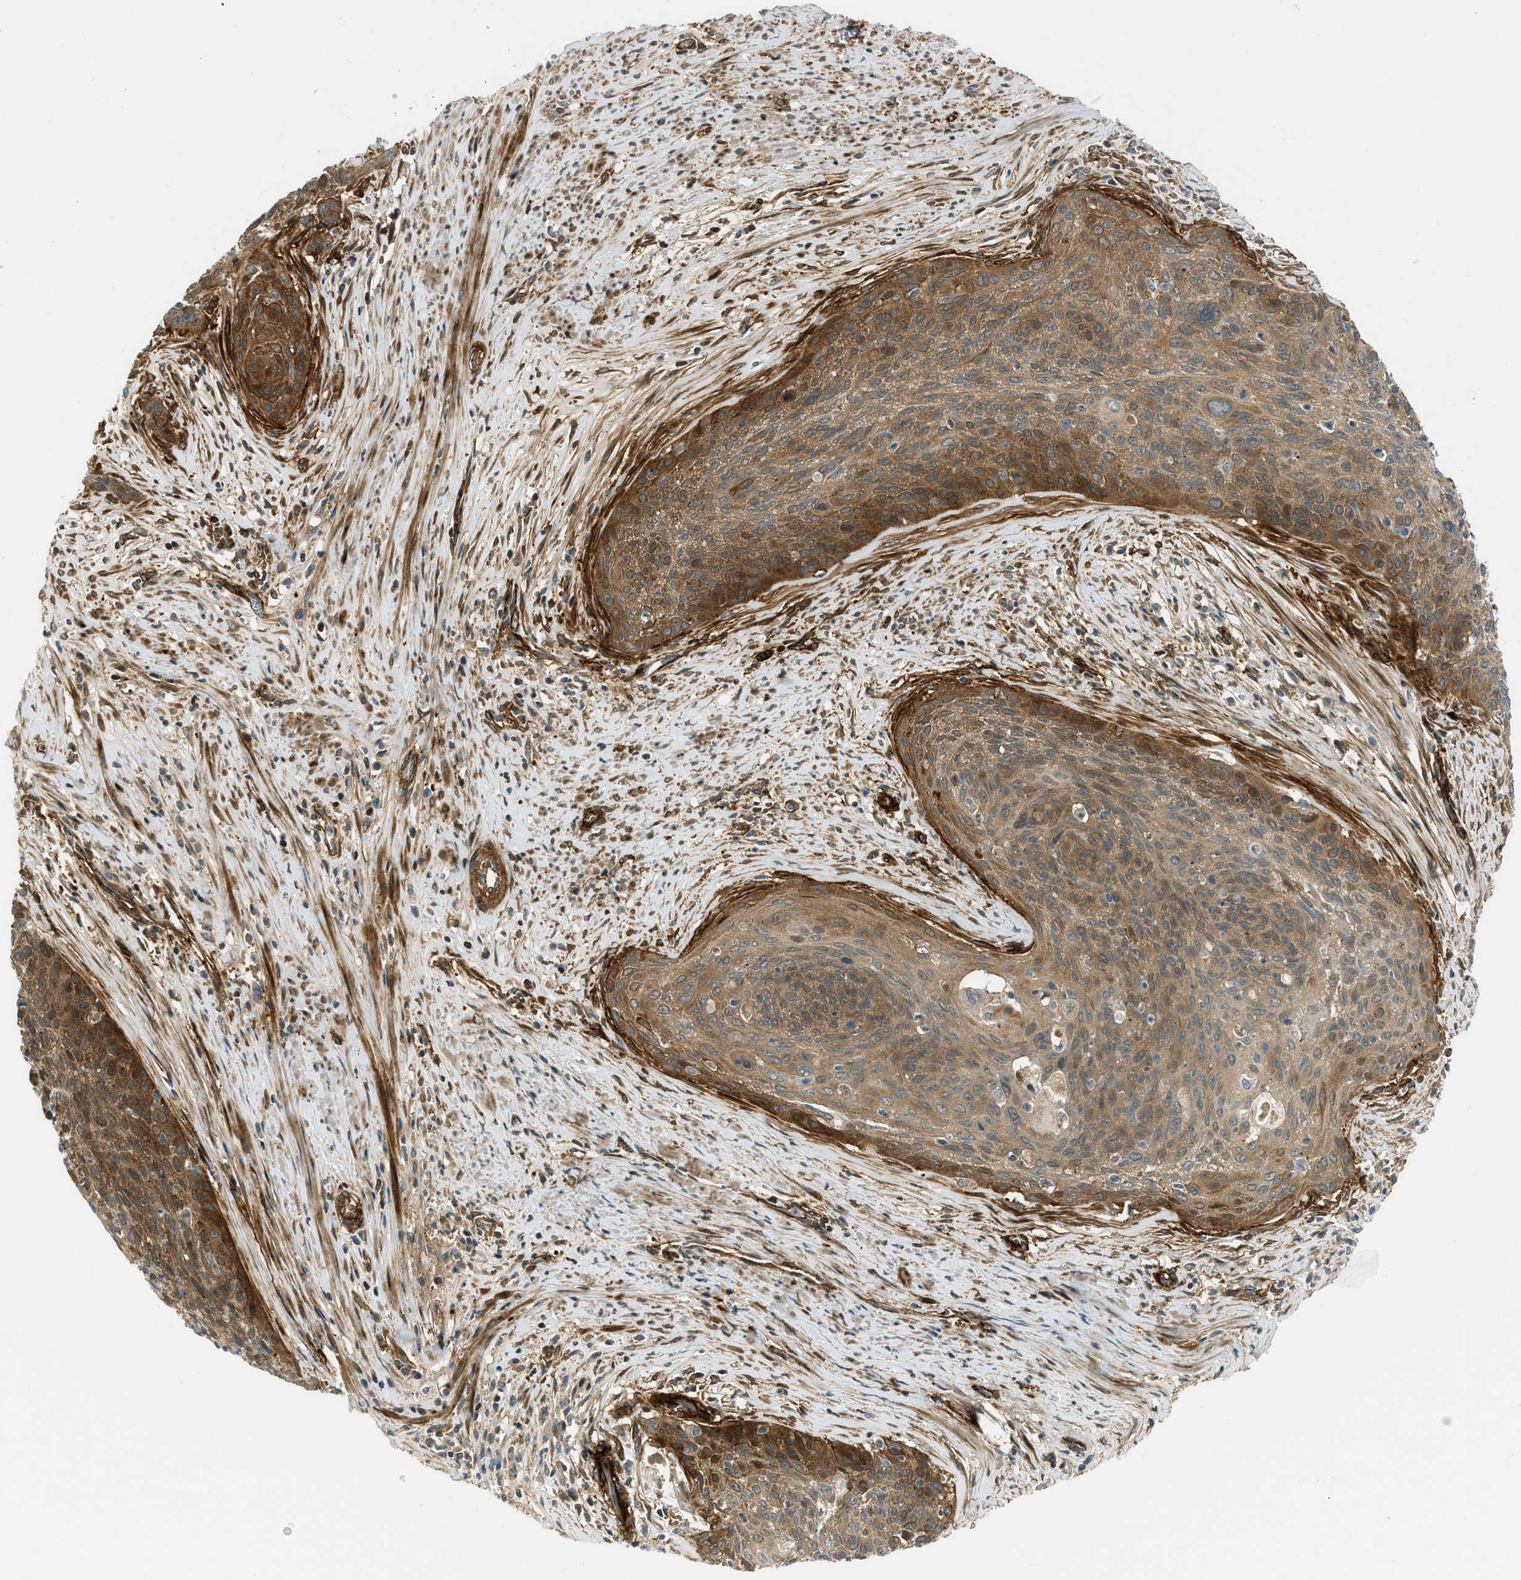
{"staining": {"intensity": "moderate", "quantity": ">75%", "location": "cytoplasmic/membranous"}, "tissue": "cervical cancer", "cell_type": "Tumor cells", "image_type": "cancer", "snomed": [{"axis": "morphology", "description": "Squamous cell carcinoma, NOS"}, {"axis": "topography", "description": "Cervix"}], "caption": "A medium amount of moderate cytoplasmic/membranous positivity is identified in about >75% of tumor cells in cervical squamous cell carcinoma tissue.", "gene": "EDNRA", "patient": {"sex": "female", "age": 55}}